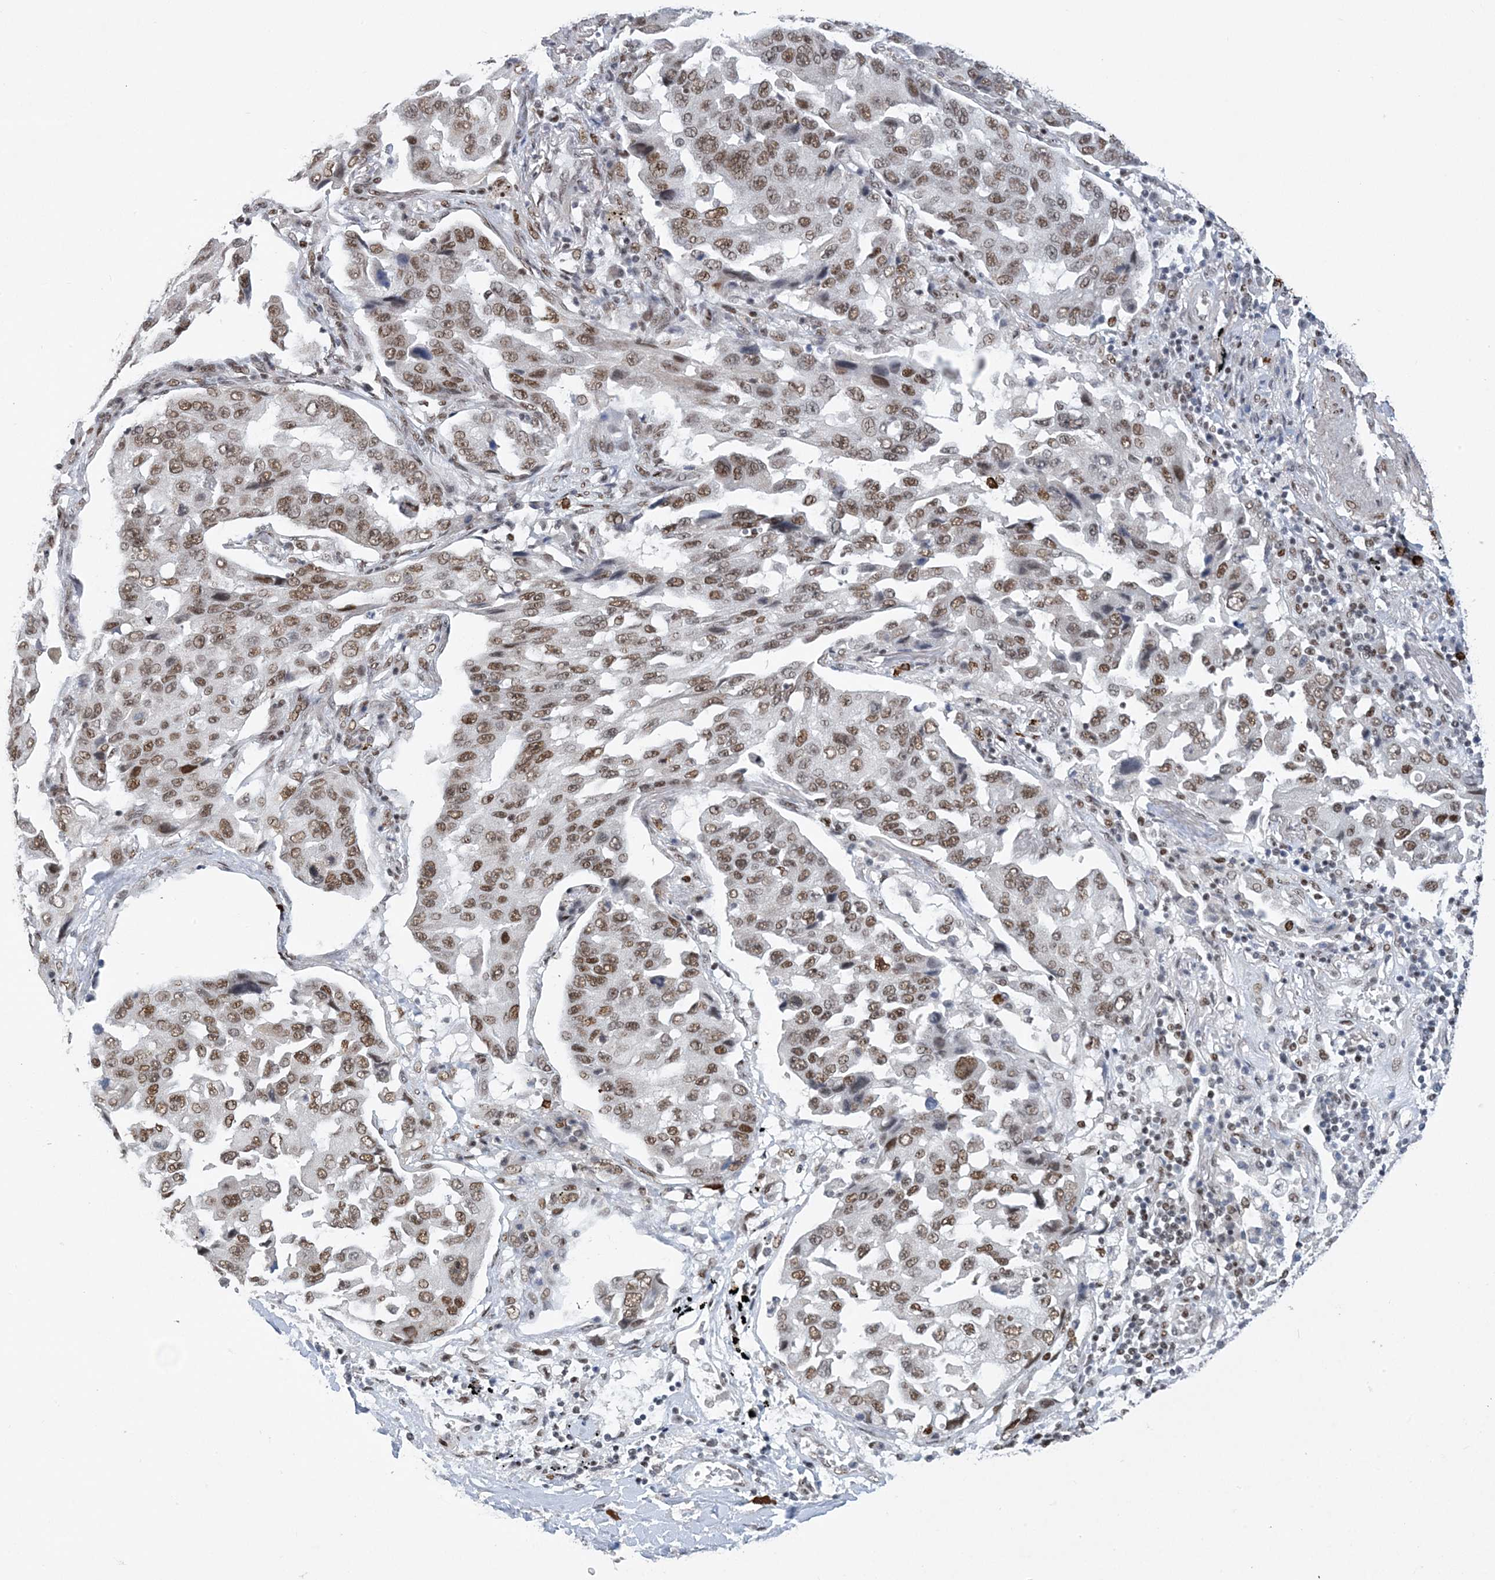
{"staining": {"intensity": "moderate", "quantity": ">75%", "location": "nuclear"}, "tissue": "lung cancer", "cell_type": "Tumor cells", "image_type": "cancer", "snomed": [{"axis": "morphology", "description": "Adenocarcinoma, NOS"}, {"axis": "topography", "description": "Lung"}], "caption": "Approximately >75% of tumor cells in lung cancer (adenocarcinoma) reveal moderate nuclear protein expression as visualized by brown immunohistochemical staining.", "gene": "ZBTB7A", "patient": {"sex": "female", "age": 65}}